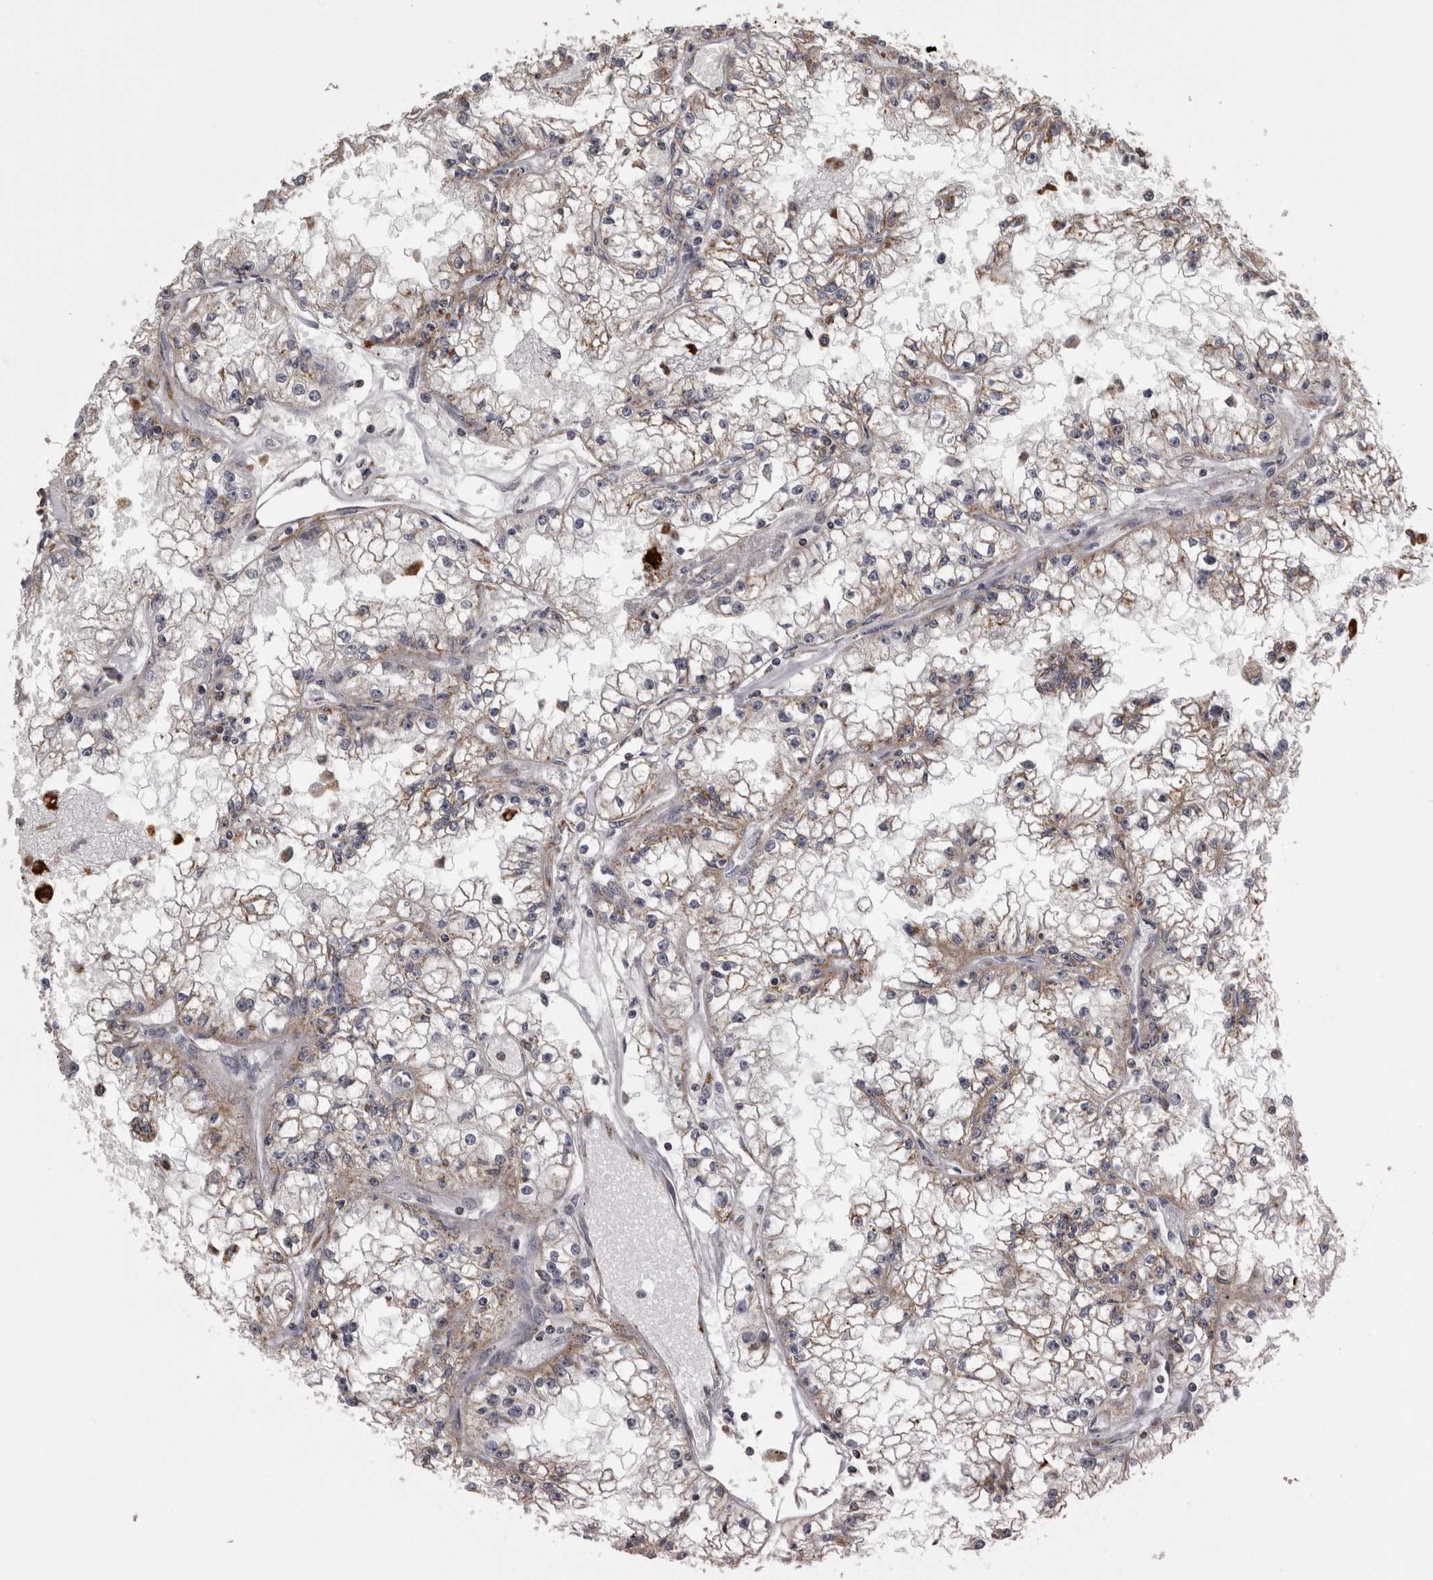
{"staining": {"intensity": "moderate", "quantity": ">75%", "location": "cytoplasmic/membranous"}, "tissue": "renal cancer", "cell_type": "Tumor cells", "image_type": "cancer", "snomed": [{"axis": "morphology", "description": "Adenocarcinoma, NOS"}, {"axis": "topography", "description": "Kidney"}], "caption": "DAB immunohistochemical staining of adenocarcinoma (renal) demonstrates moderate cytoplasmic/membranous protein staining in about >75% of tumor cells. The staining was performed using DAB to visualize the protein expression in brown, while the nuclei were stained in blue with hematoxylin (Magnification: 20x).", "gene": "FRK", "patient": {"sex": "male", "age": 56}}